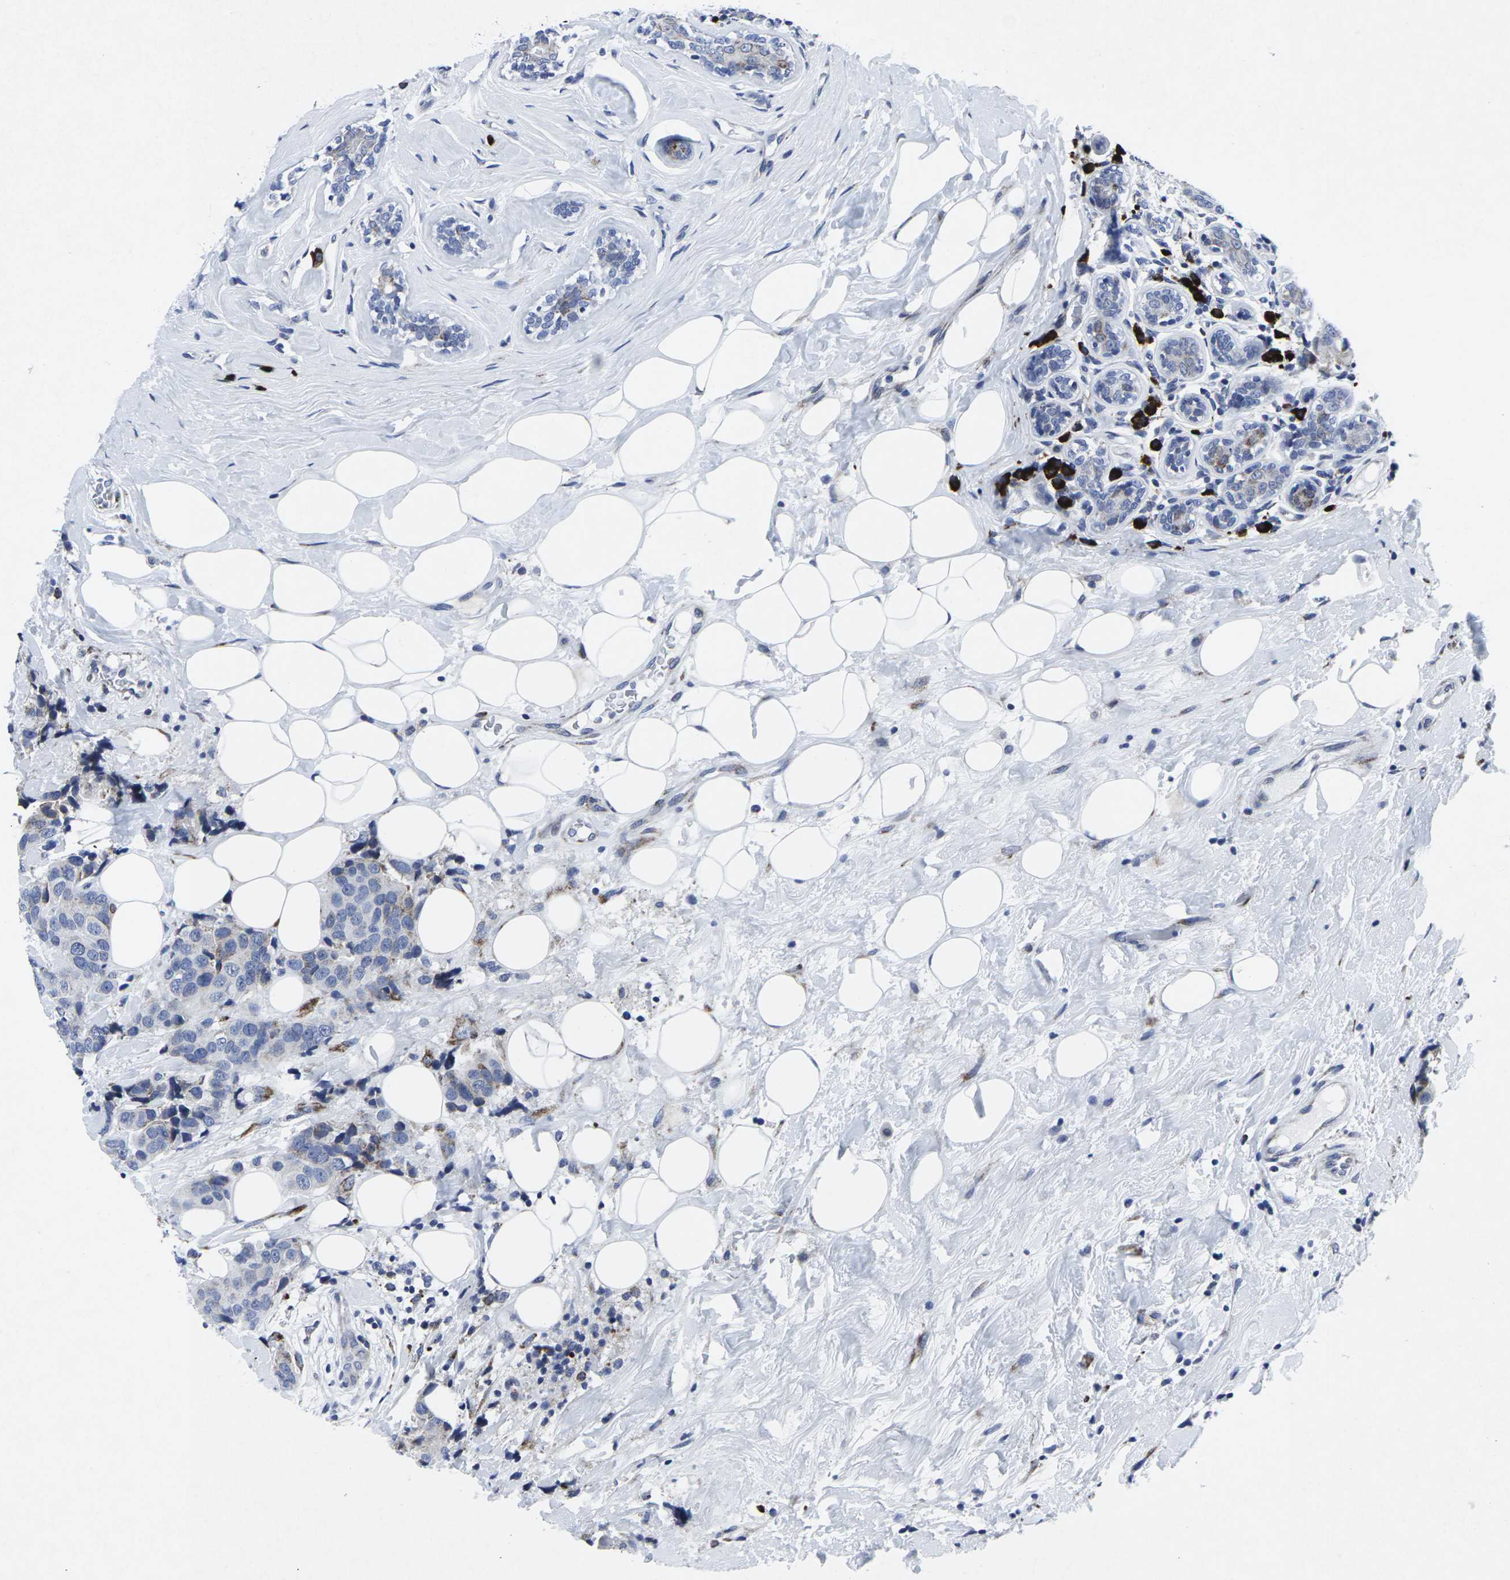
{"staining": {"intensity": "moderate", "quantity": "<25%", "location": "cytoplasmic/membranous"}, "tissue": "breast cancer", "cell_type": "Tumor cells", "image_type": "cancer", "snomed": [{"axis": "morphology", "description": "Normal tissue, NOS"}, {"axis": "morphology", "description": "Duct carcinoma"}, {"axis": "topography", "description": "Breast"}], "caption": "Immunohistochemical staining of human breast cancer reveals moderate cytoplasmic/membranous protein positivity in approximately <25% of tumor cells.", "gene": "RPN1", "patient": {"sex": "female", "age": 39}}